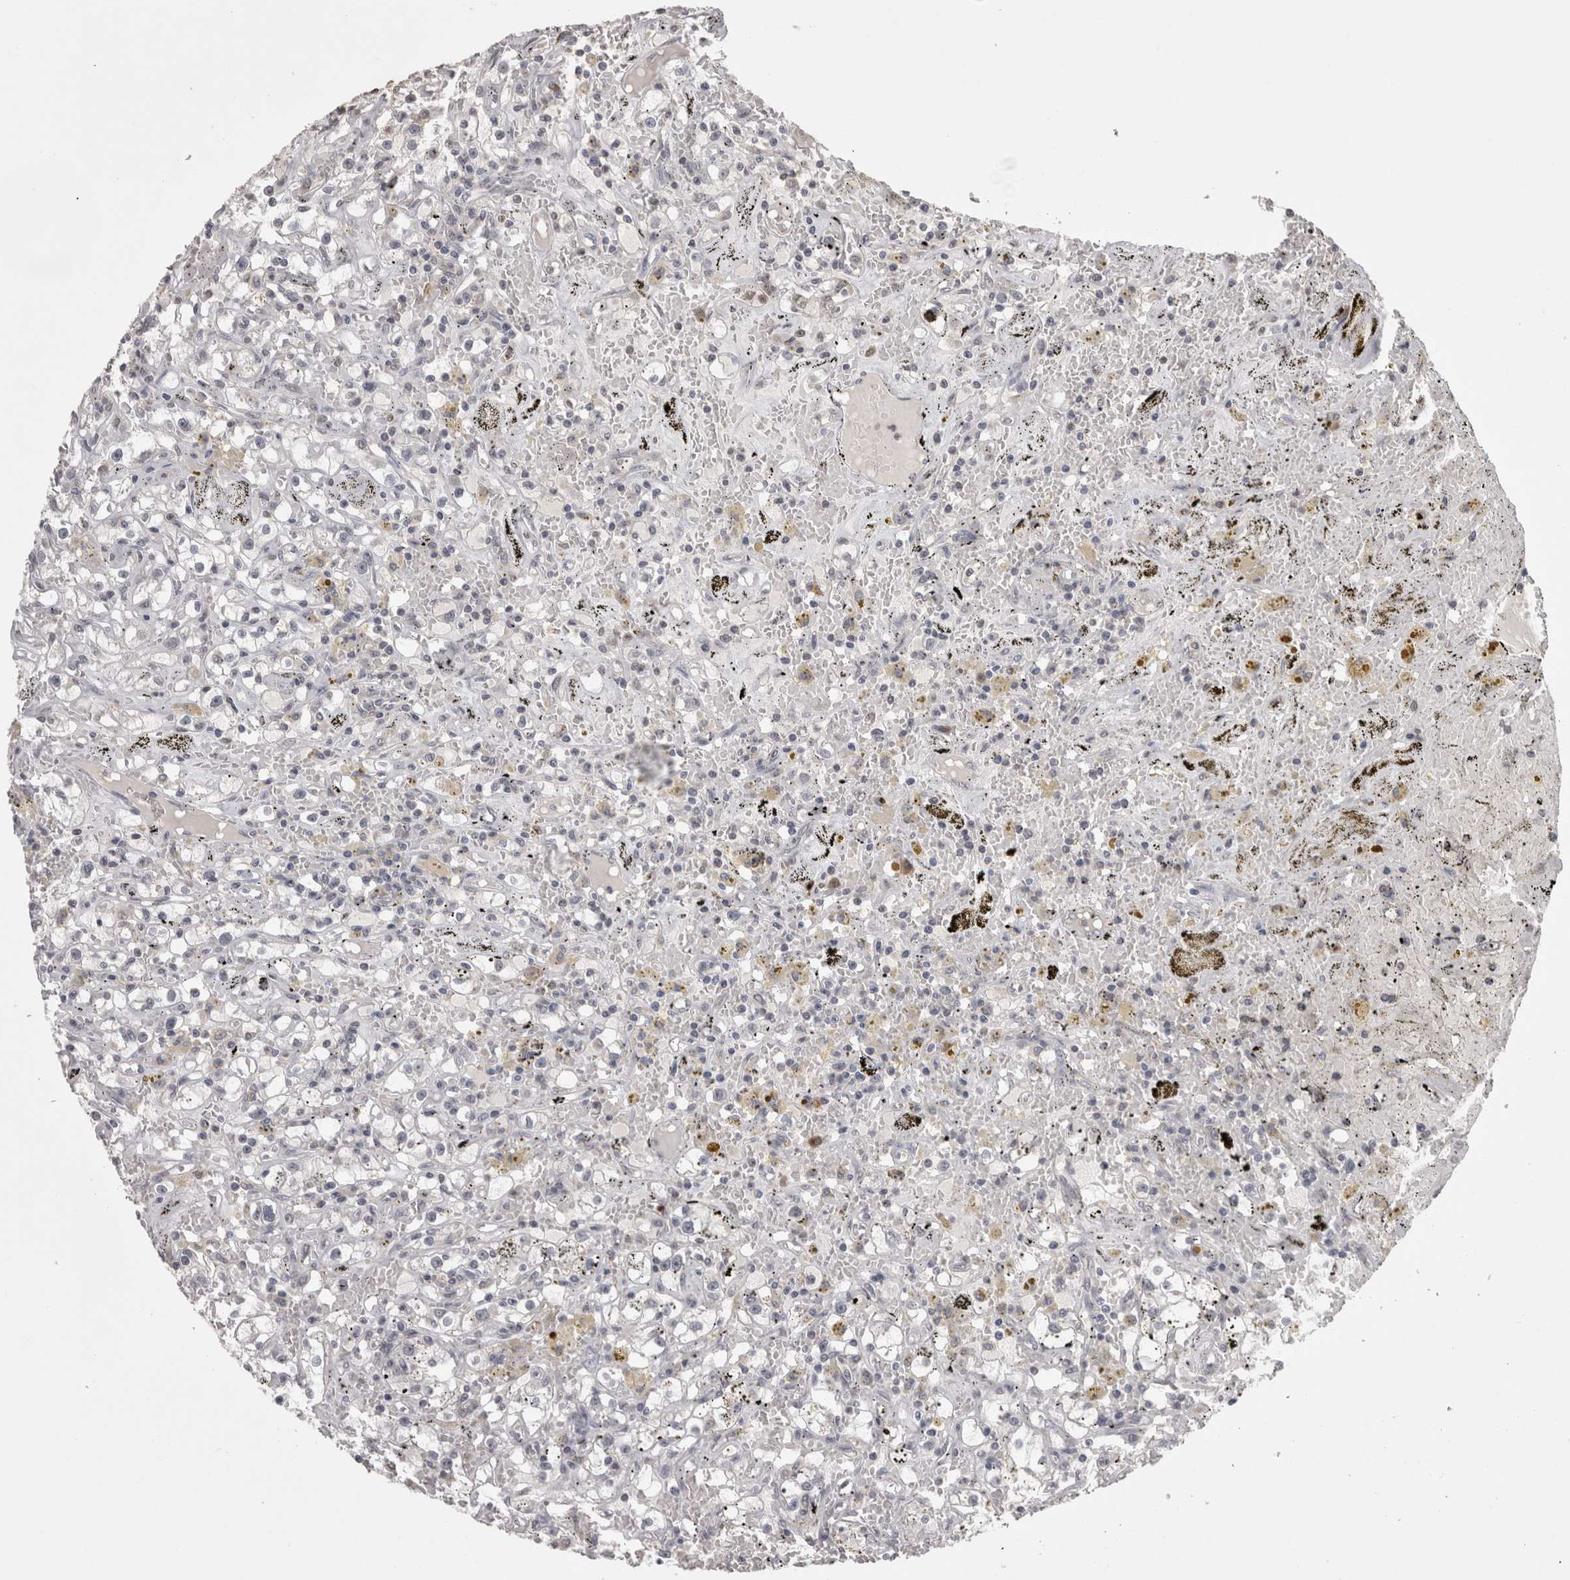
{"staining": {"intensity": "negative", "quantity": "none", "location": "none"}, "tissue": "renal cancer", "cell_type": "Tumor cells", "image_type": "cancer", "snomed": [{"axis": "morphology", "description": "Adenocarcinoma, NOS"}, {"axis": "topography", "description": "Kidney"}], "caption": "A high-resolution photomicrograph shows immunohistochemistry (IHC) staining of renal cancer (adenocarcinoma), which exhibits no significant positivity in tumor cells.", "gene": "LAX1", "patient": {"sex": "male", "age": 56}}